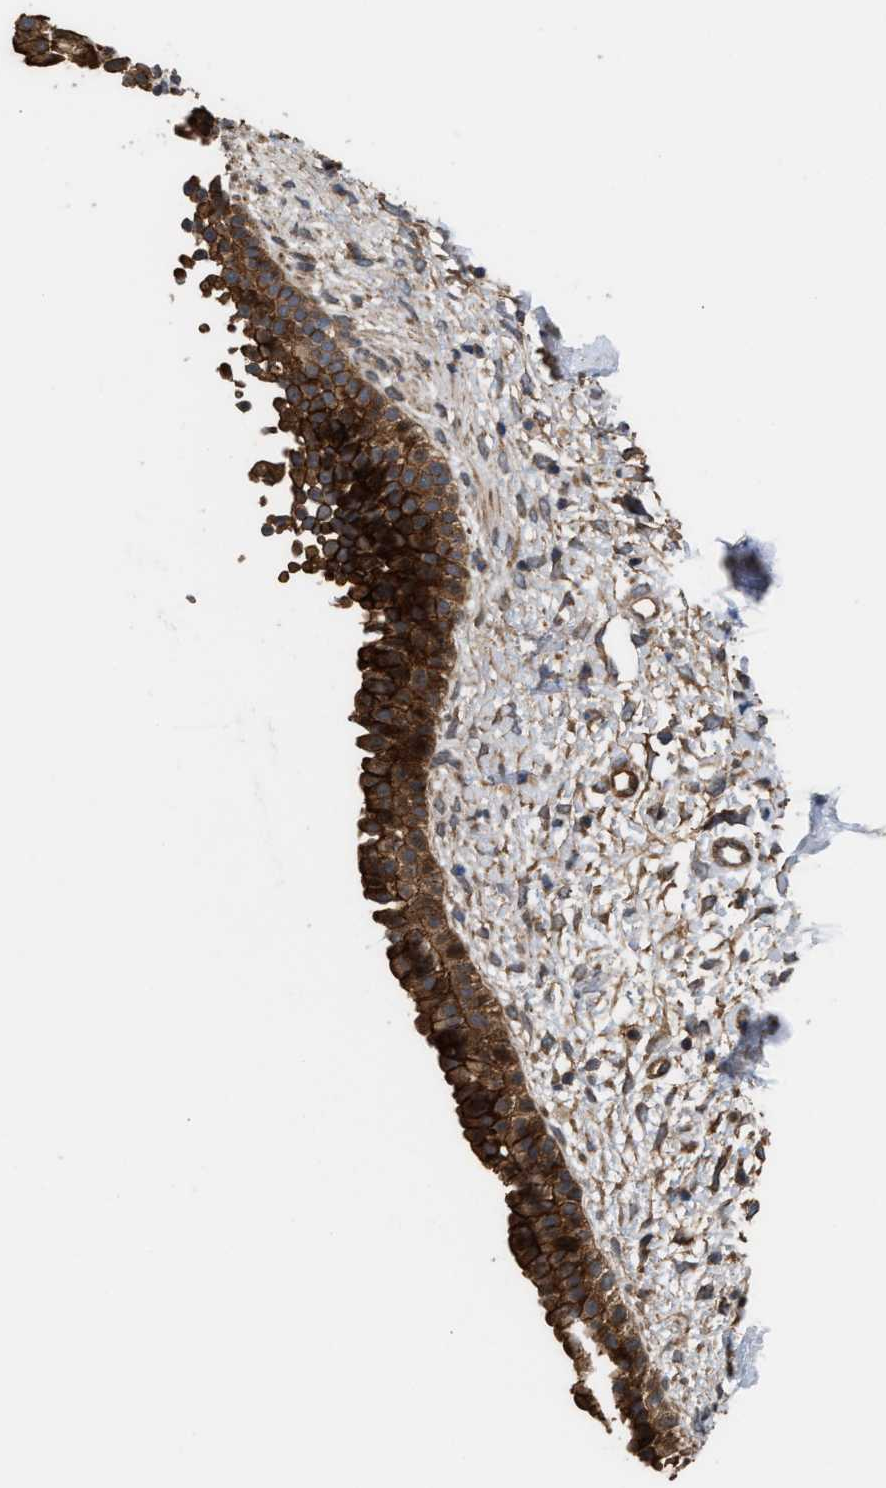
{"staining": {"intensity": "strong", "quantity": ">75%", "location": "cytoplasmic/membranous"}, "tissue": "nasopharynx", "cell_type": "Respiratory epithelial cells", "image_type": "normal", "snomed": [{"axis": "morphology", "description": "Normal tissue, NOS"}, {"axis": "topography", "description": "Nasopharynx"}], "caption": "Immunohistochemistry (IHC) of unremarkable human nasopharynx shows high levels of strong cytoplasmic/membranous expression in about >75% of respiratory epithelial cells.", "gene": "STAU1", "patient": {"sex": "male", "age": 22}}